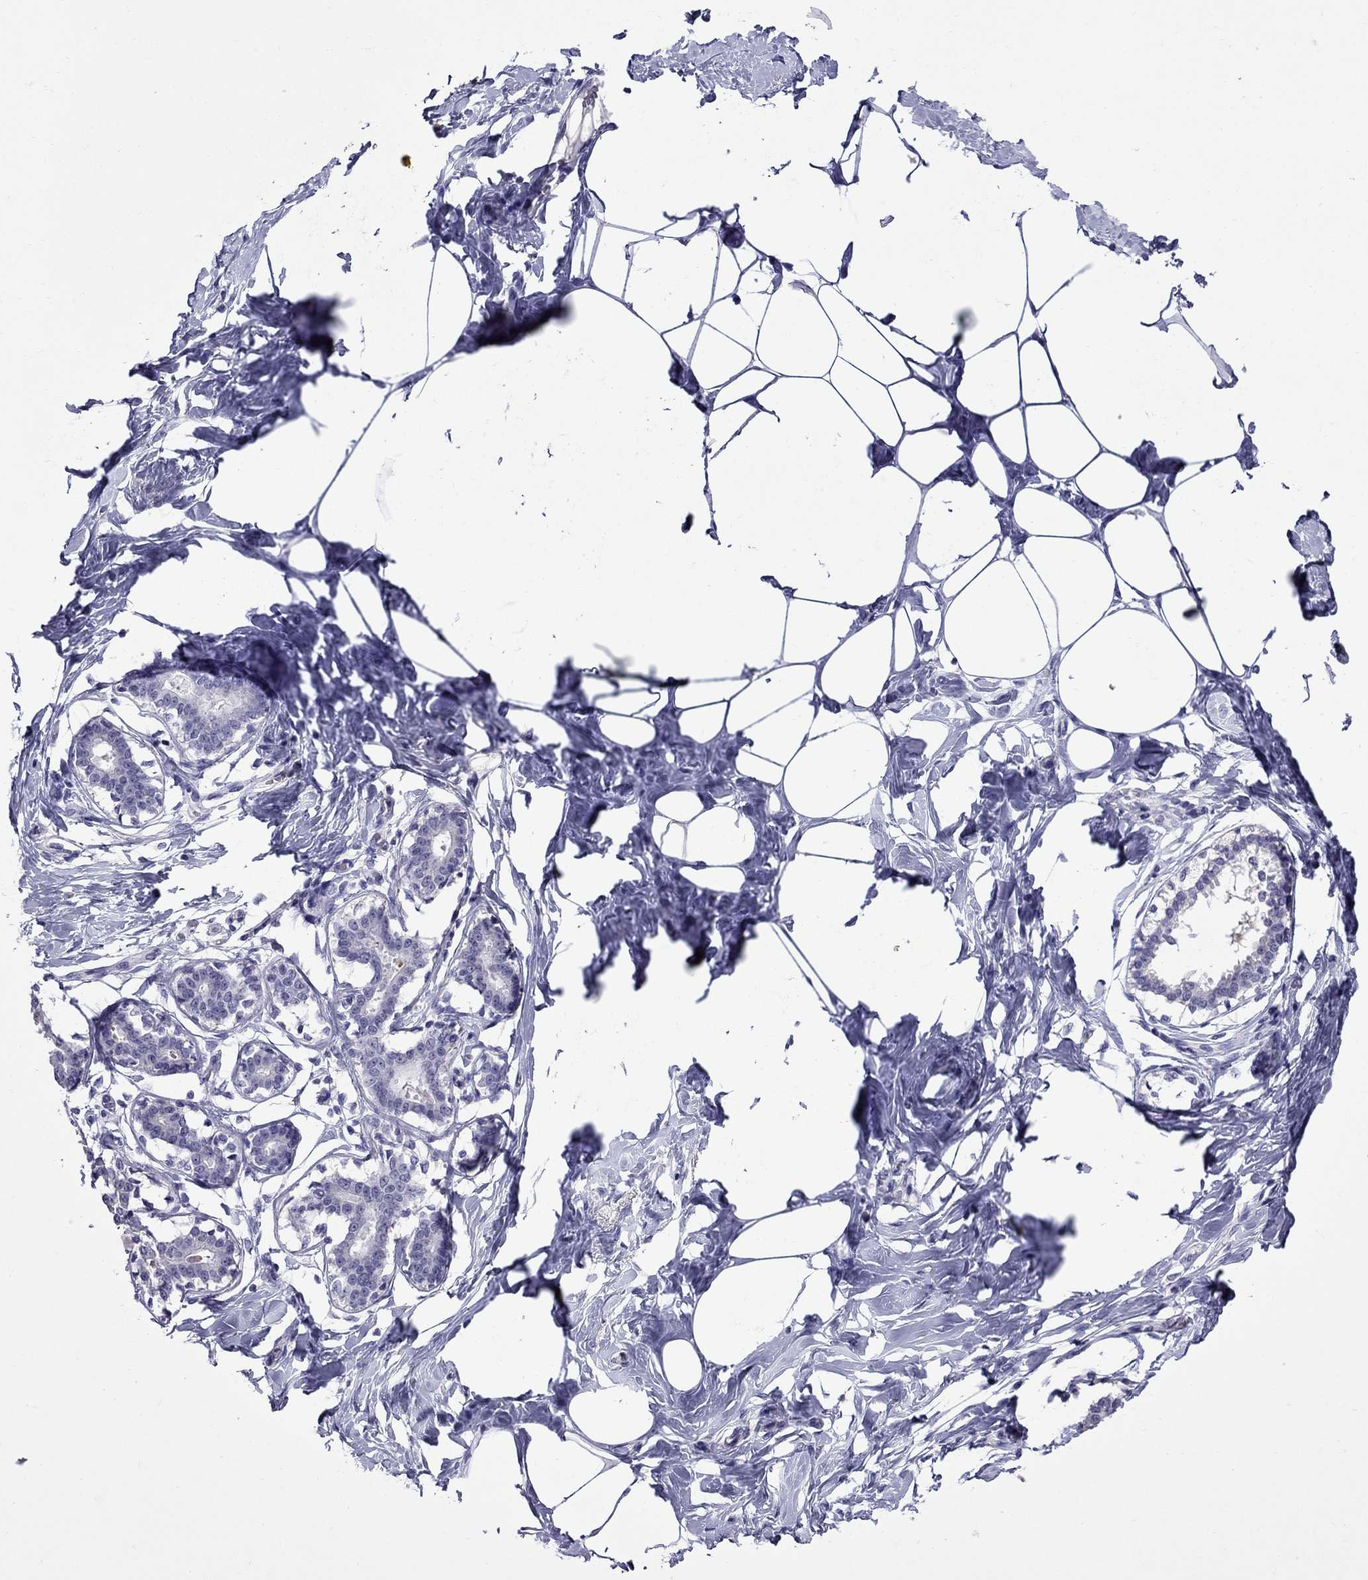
{"staining": {"intensity": "negative", "quantity": "none", "location": "none"}, "tissue": "breast", "cell_type": "Adipocytes", "image_type": "normal", "snomed": [{"axis": "morphology", "description": "Normal tissue, NOS"}, {"axis": "morphology", "description": "Lobular carcinoma, in situ"}, {"axis": "topography", "description": "Breast"}], "caption": "Human breast stained for a protein using immunohistochemistry reveals no expression in adipocytes.", "gene": "OLFM4", "patient": {"sex": "female", "age": 35}}